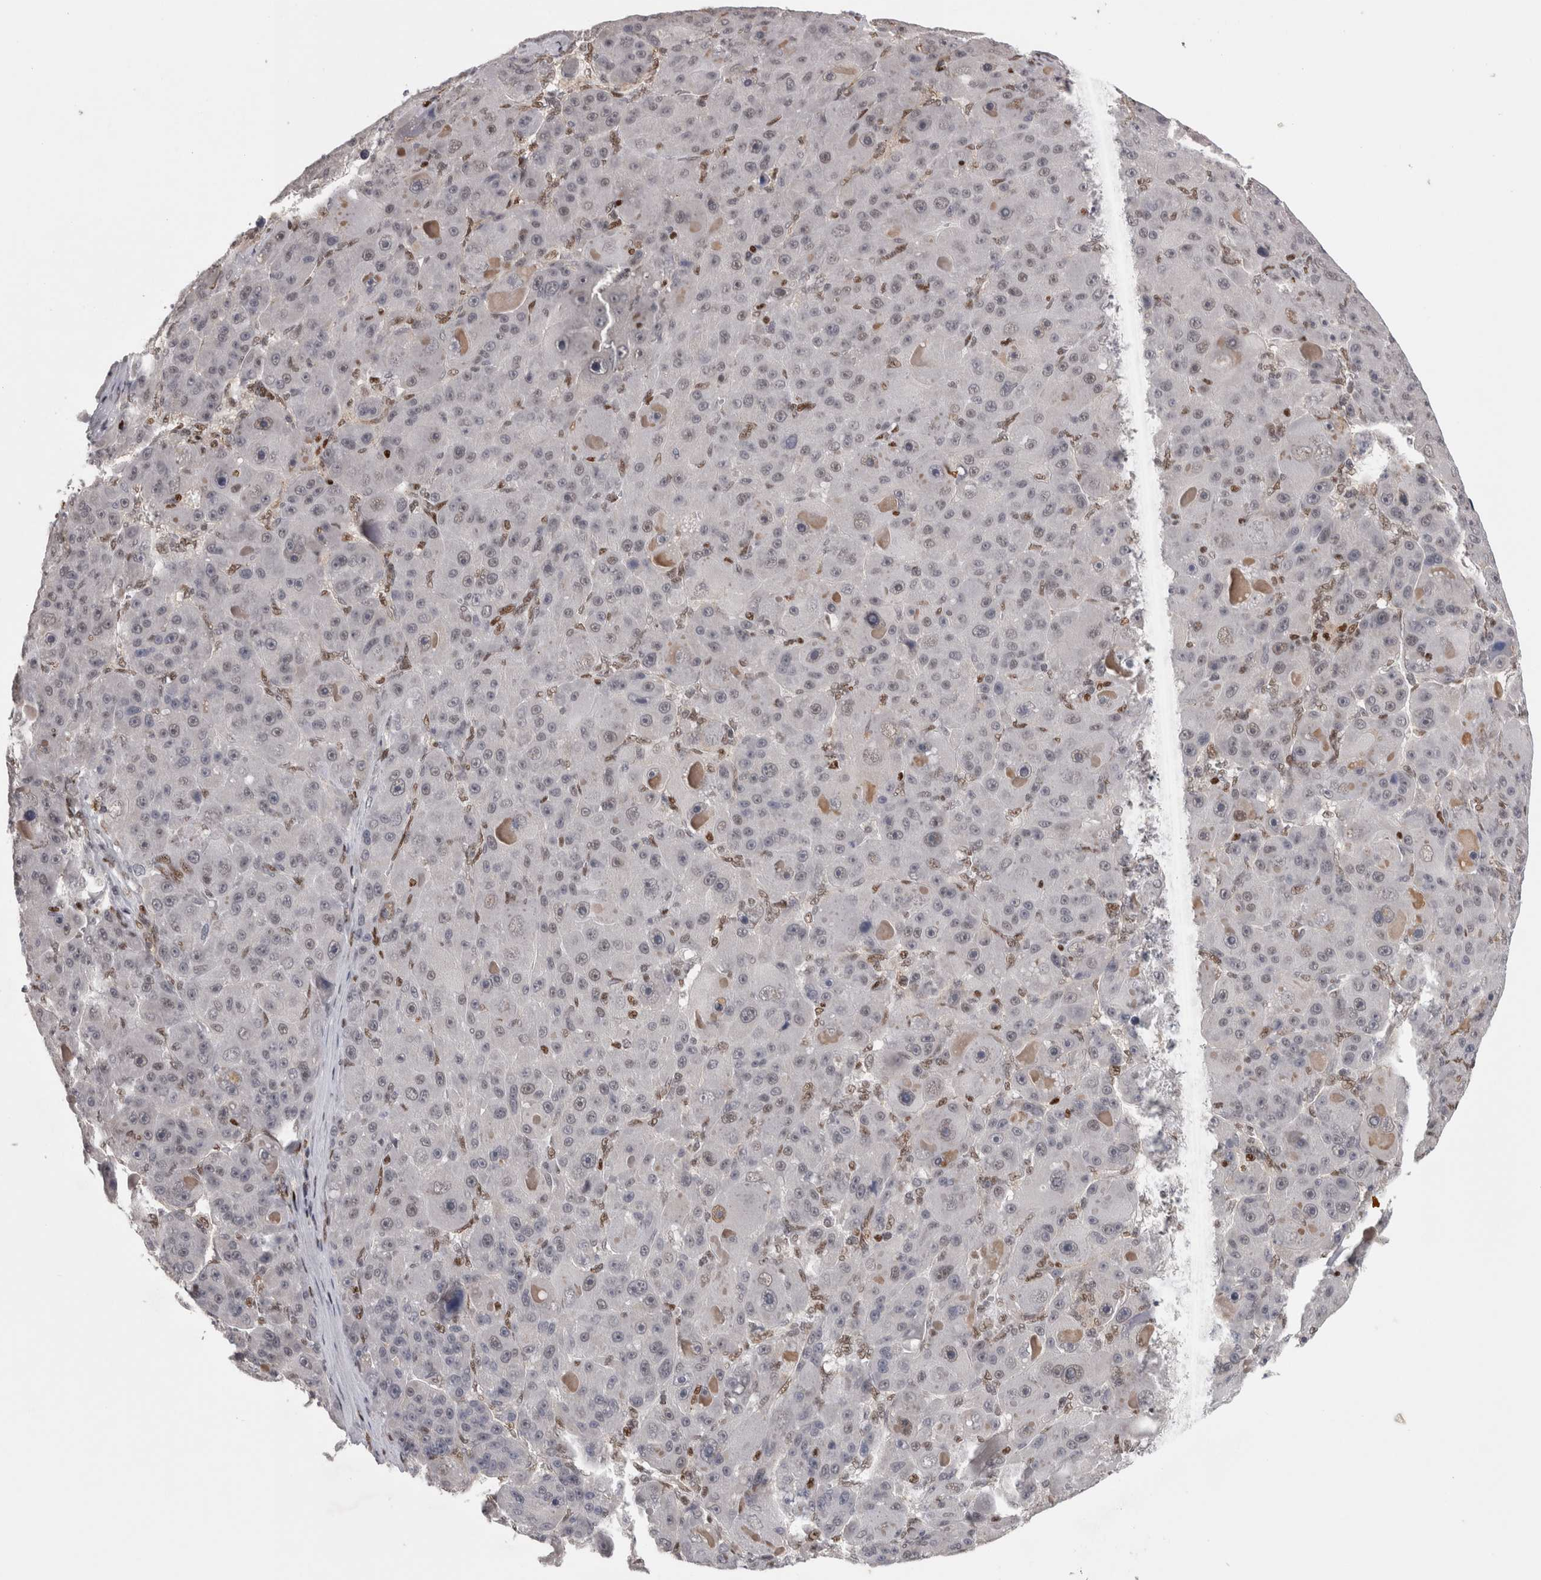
{"staining": {"intensity": "negative", "quantity": "none", "location": "none"}, "tissue": "liver cancer", "cell_type": "Tumor cells", "image_type": "cancer", "snomed": [{"axis": "morphology", "description": "Carcinoma, Hepatocellular, NOS"}, {"axis": "topography", "description": "Liver"}], "caption": "High power microscopy histopathology image of an IHC micrograph of liver cancer (hepatocellular carcinoma), revealing no significant positivity in tumor cells.", "gene": "SRARP", "patient": {"sex": "male", "age": 76}}